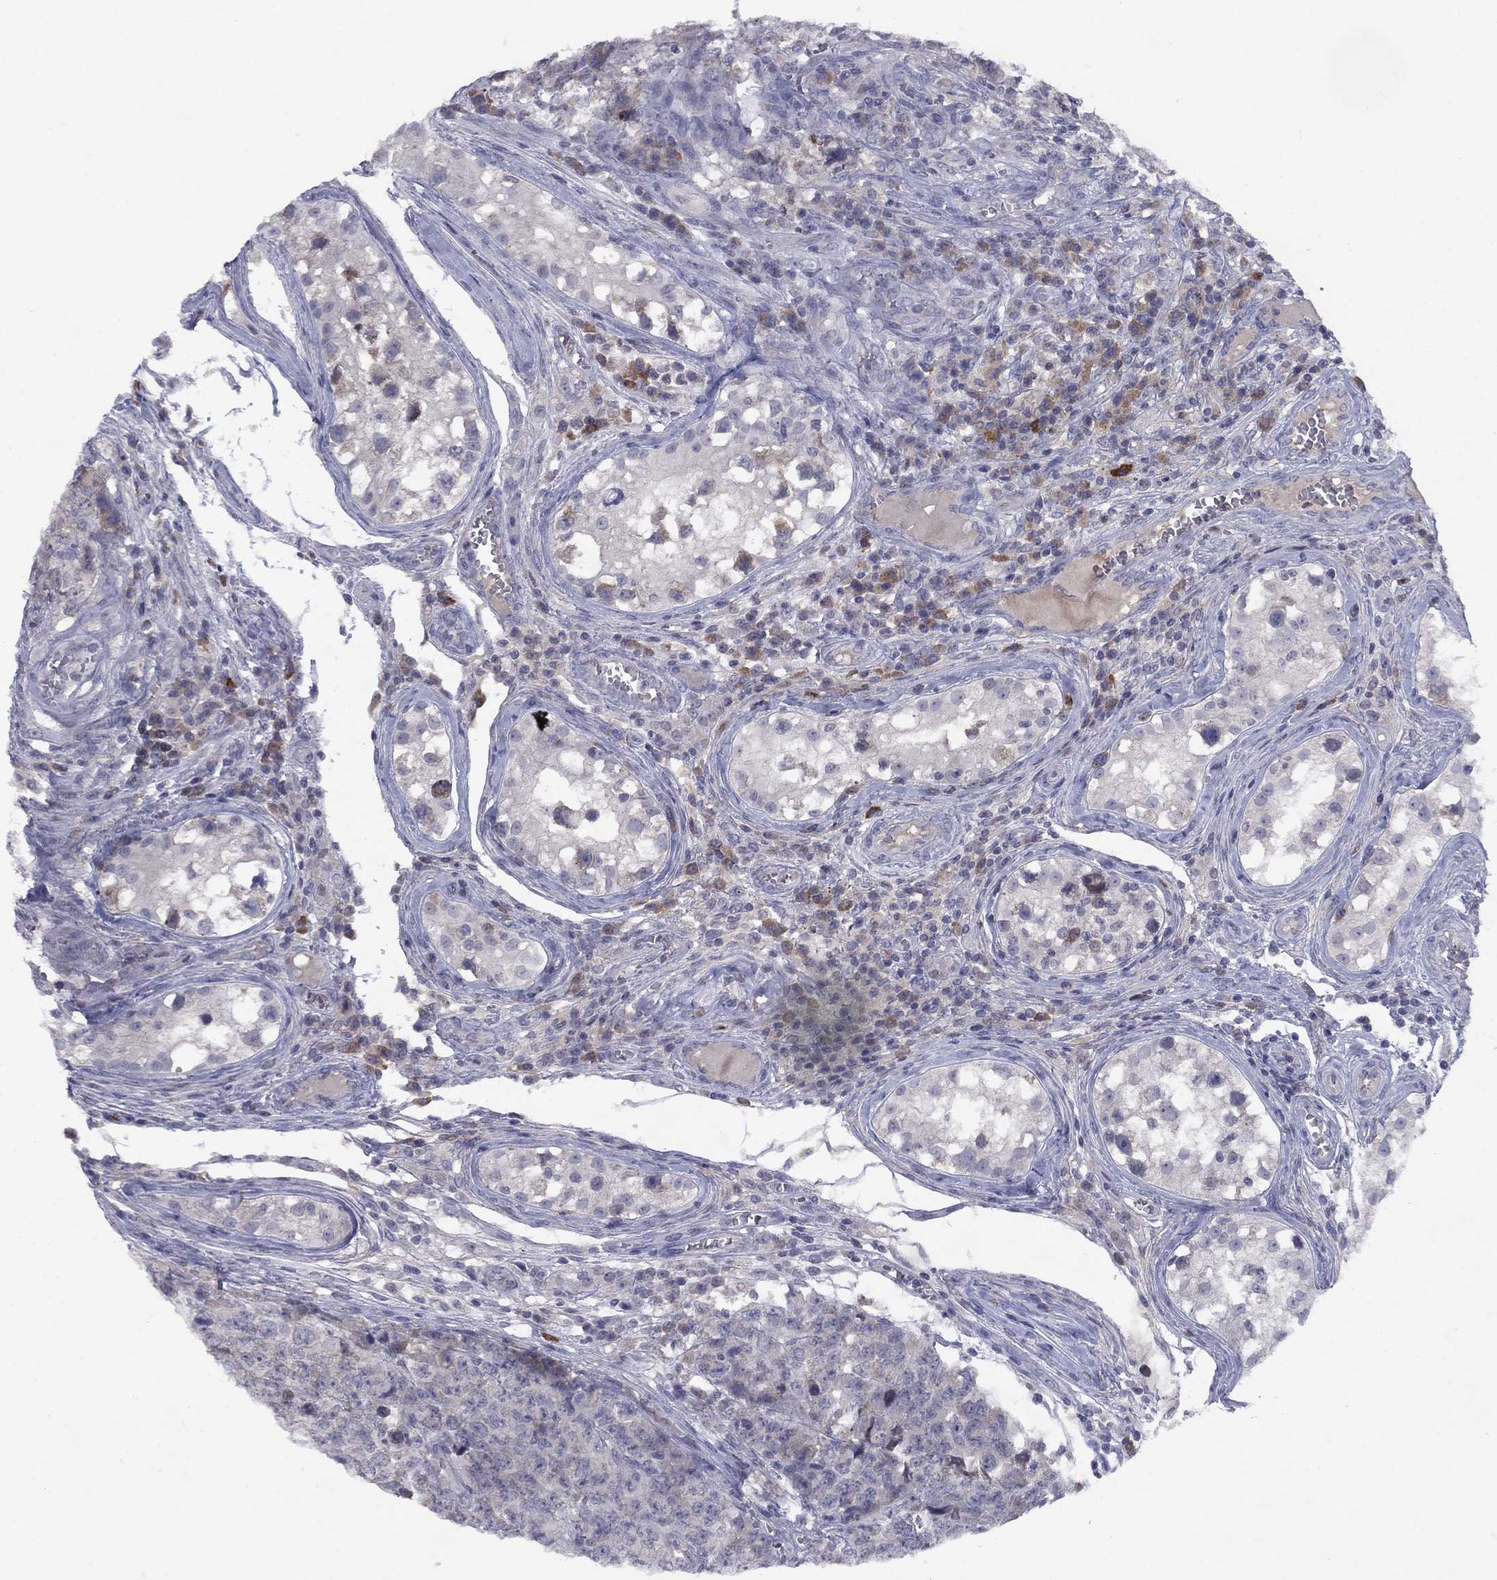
{"staining": {"intensity": "negative", "quantity": "none", "location": "none"}, "tissue": "testis cancer", "cell_type": "Tumor cells", "image_type": "cancer", "snomed": [{"axis": "morphology", "description": "Carcinoma, Embryonal, NOS"}, {"axis": "topography", "description": "Testis"}], "caption": "Tumor cells show no significant protein positivity in testis embryonal carcinoma.", "gene": "CACNA1A", "patient": {"sex": "male", "age": 23}}